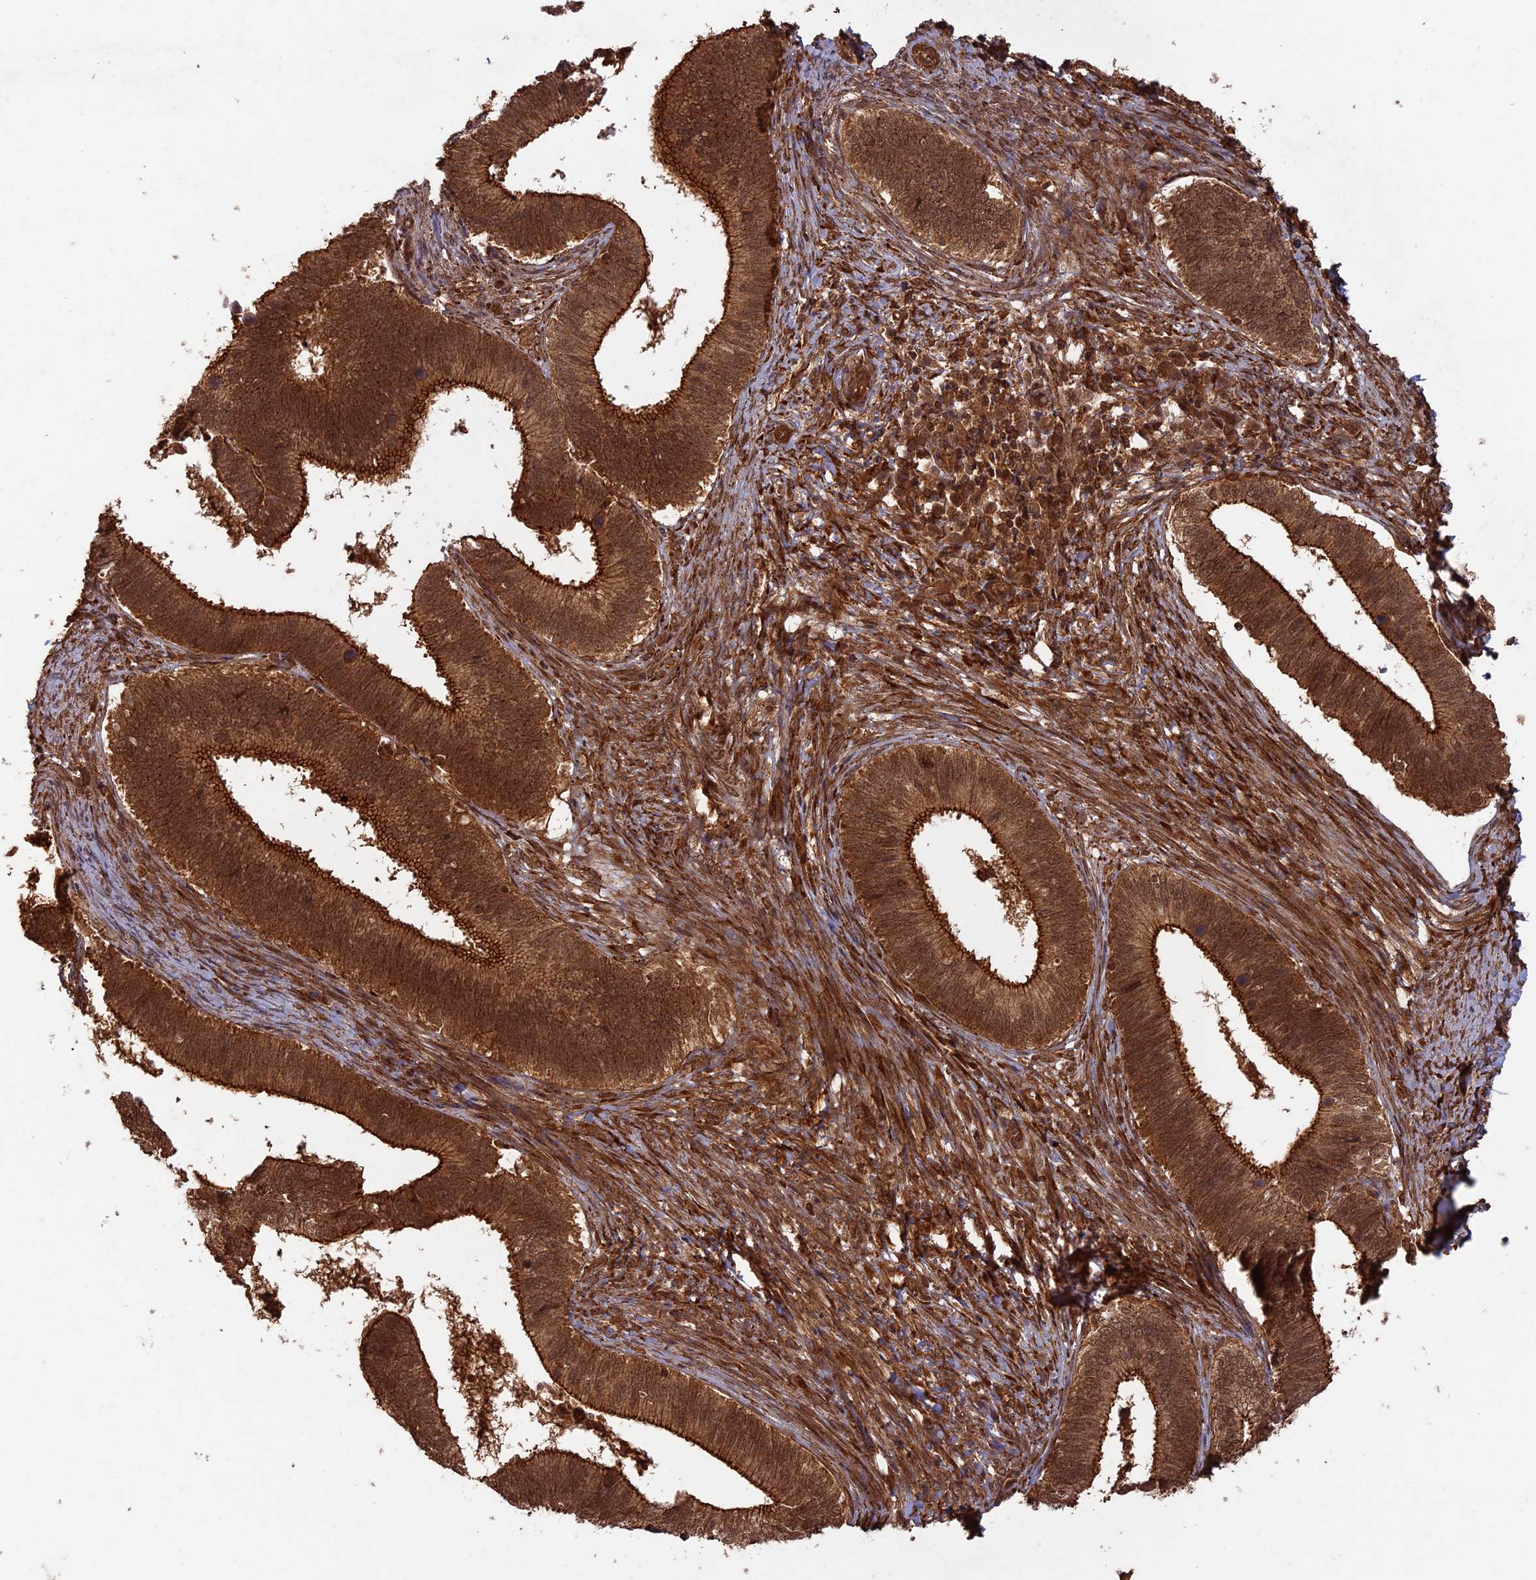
{"staining": {"intensity": "strong", "quantity": ">75%", "location": "cytoplasmic/membranous"}, "tissue": "cervical cancer", "cell_type": "Tumor cells", "image_type": "cancer", "snomed": [{"axis": "morphology", "description": "Adenocarcinoma, NOS"}, {"axis": "topography", "description": "Cervix"}], "caption": "IHC staining of cervical cancer, which exhibits high levels of strong cytoplasmic/membranous staining in about >75% of tumor cells indicating strong cytoplasmic/membranous protein positivity. The staining was performed using DAB (3,3'-diaminobenzidine) (brown) for protein detection and nuclei were counterstained in hematoxylin (blue).", "gene": "CCDC174", "patient": {"sex": "female", "age": 42}}